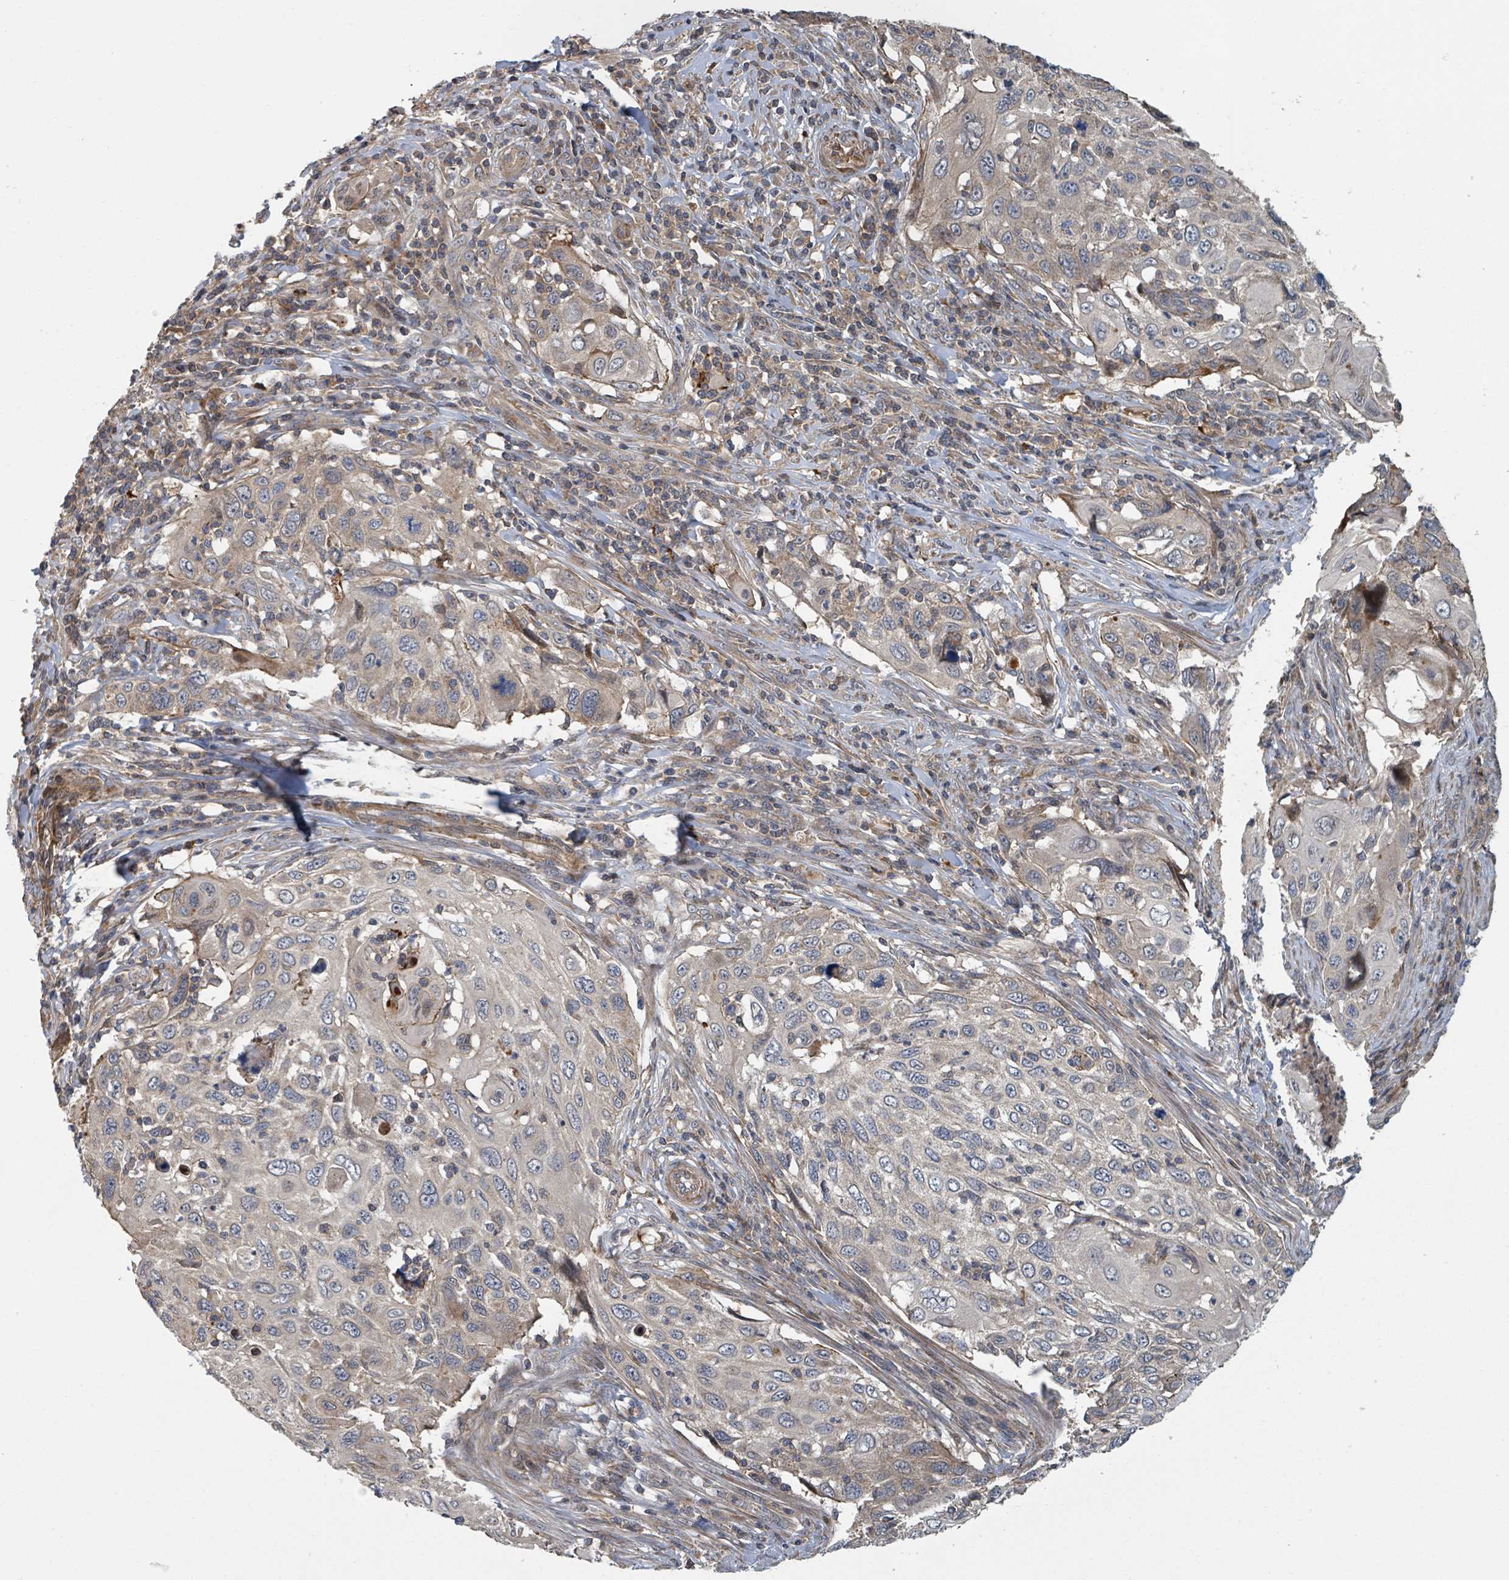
{"staining": {"intensity": "weak", "quantity": "<25%", "location": "cytoplasmic/membranous"}, "tissue": "cervical cancer", "cell_type": "Tumor cells", "image_type": "cancer", "snomed": [{"axis": "morphology", "description": "Squamous cell carcinoma, NOS"}, {"axis": "topography", "description": "Cervix"}], "caption": "This image is of squamous cell carcinoma (cervical) stained with immunohistochemistry to label a protein in brown with the nuclei are counter-stained blue. There is no staining in tumor cells.", "gene": "DPM1", "patient": {"sex": "female", "age": 70}}